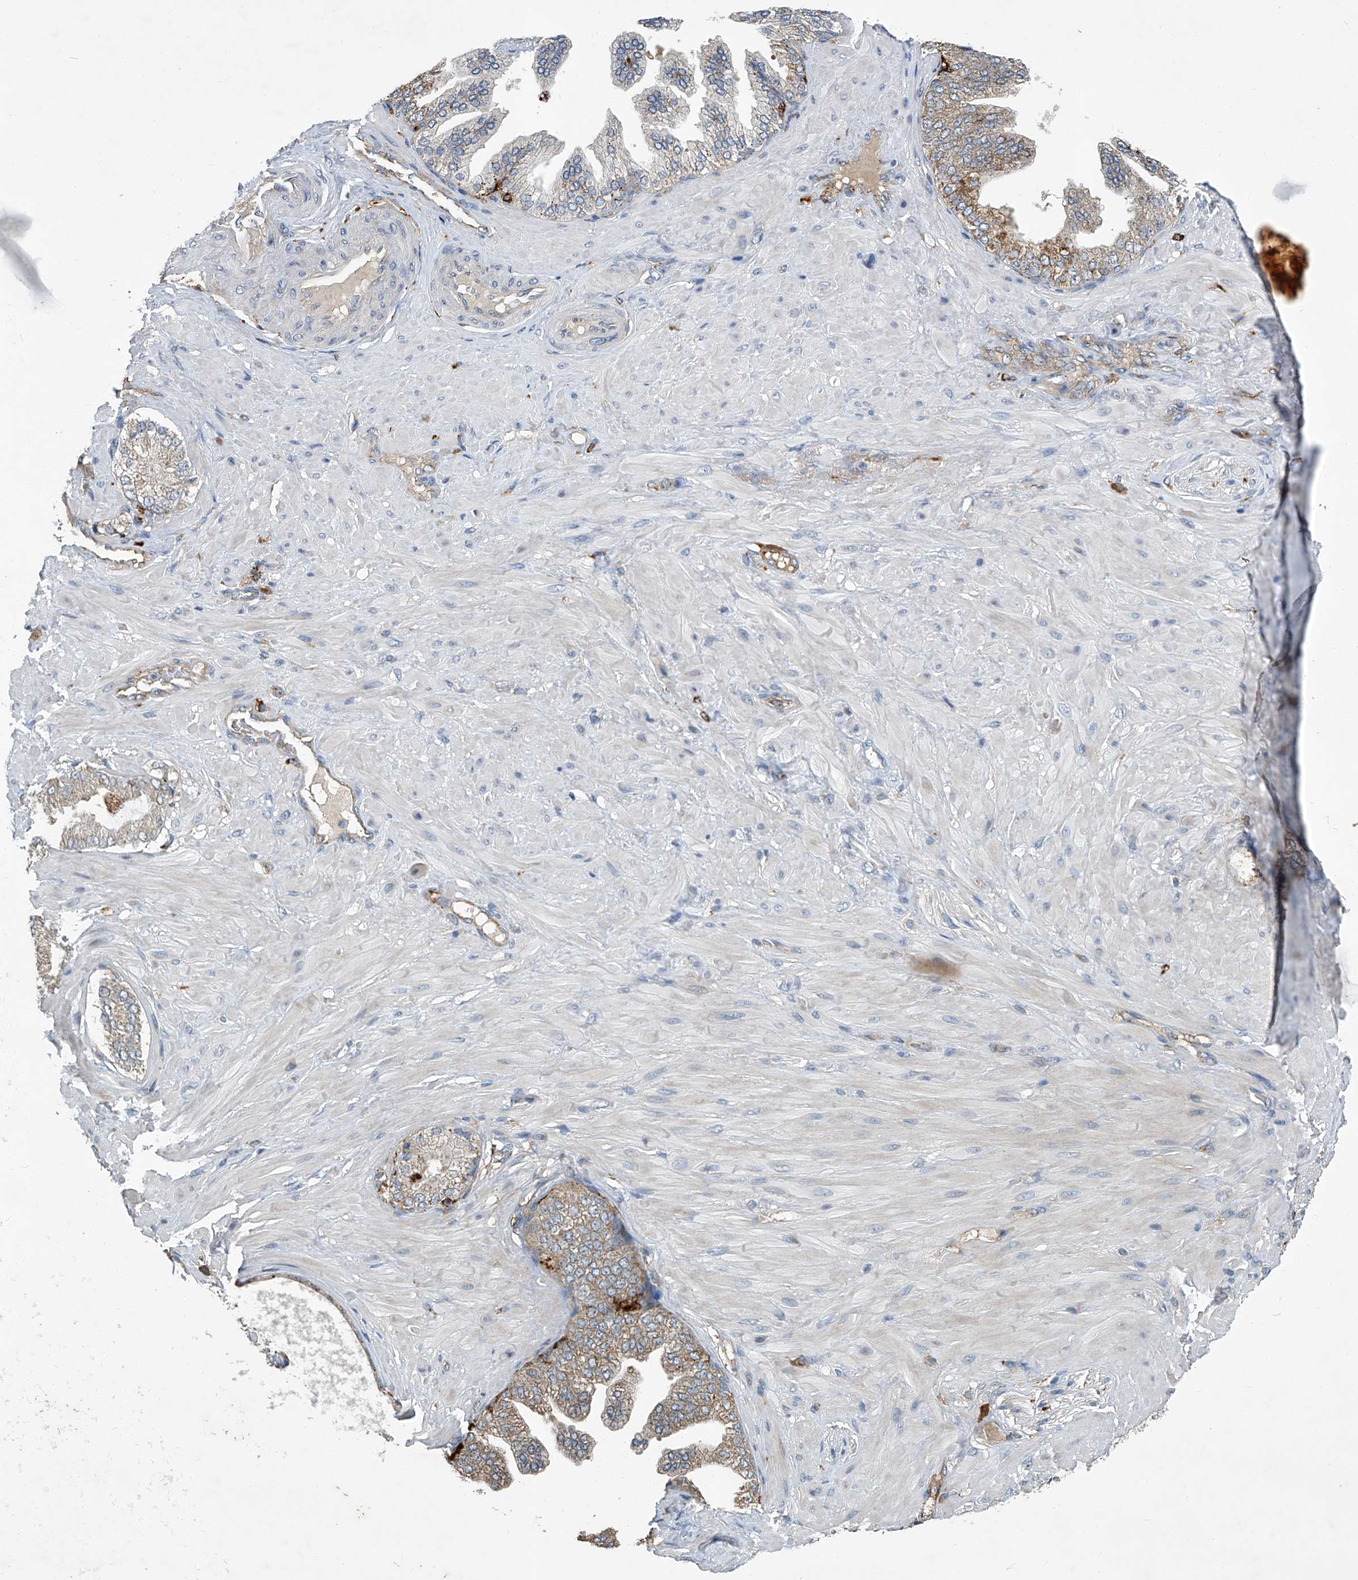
{"staining": {"intensity": "negative", "quantity": "none", "location": "none"}, "tissue": "adipose tissue", "cell_type": "Adipocytes", "image_type": "normal", "snomed": [{"axis": "morphology", "description": "Normal tissue, NOS"}, {"axis": "morphology", "description": "Adenocarcinoma, Low grade"}, {"axis": "topography", "description": "Prostate"}, {"axis": "topography", "description": "Peripheral nerve tissue"}], "caption": "This is a micrograph of IHC staining of normal adipose tissue, which shows no expression in adipocytes. Brightfield microscopy of IHC stained with DAB (3,3'-diaminobenzidine) (brown) and hematoxylin (blue), captured at high magnification.", "gene": "FAM167A", "patient": {"sex": "male", "age": 63}}